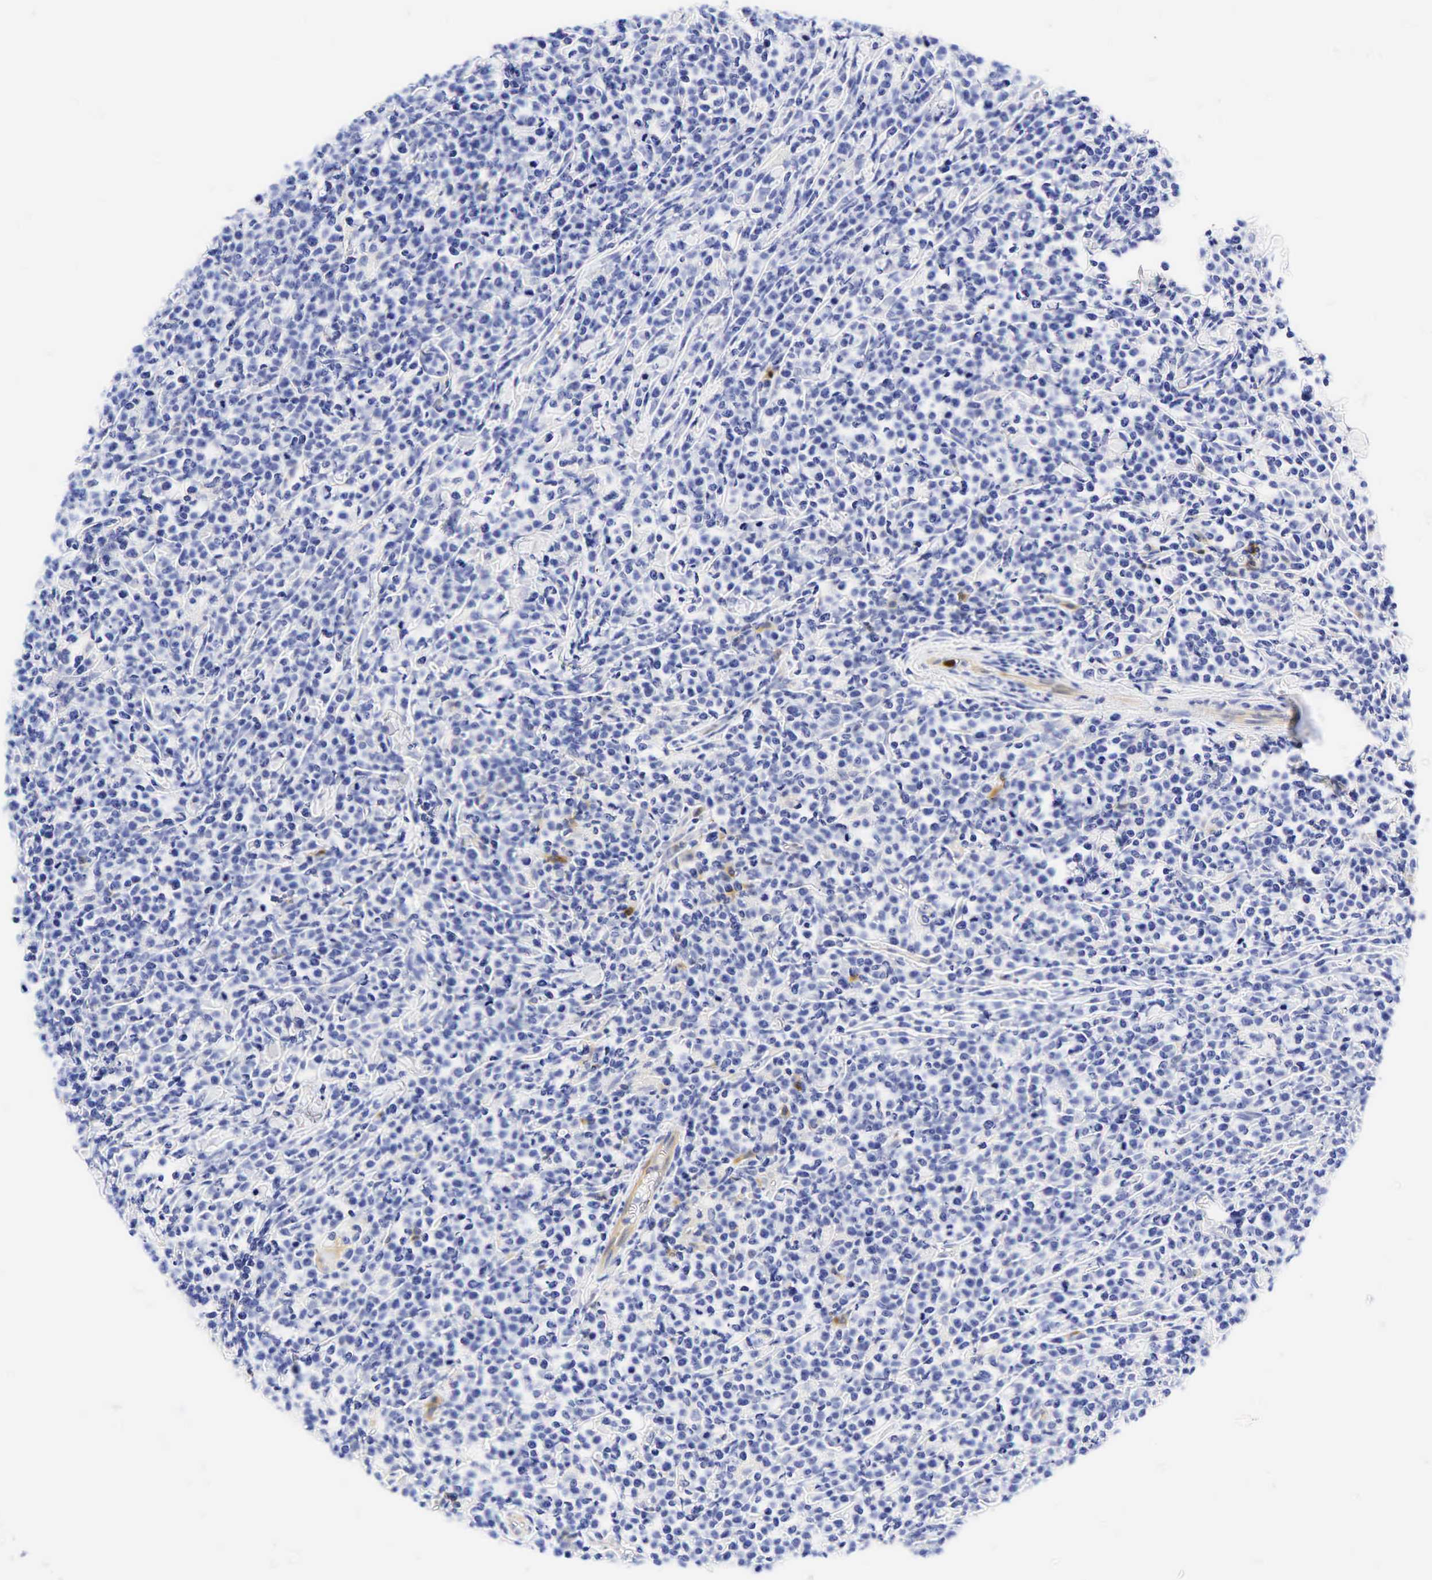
{"staining": {"intensity": "negative", "quantity": "none", "location": "none"}, "tissue": "lymphoma", "cell_type": "Tumor cells", "image_type": "cancer", "snomed": [{"axis": "morphology", "description": "Malignant lymphoma, non-Hodgkin's type, High grade"}, {"axis": "topography", "description": "Small intestine"}, {"axis": "topography", "description": "Colon"}], "caption": "Immunohistochemistry of malignant lymphoma, non-Hodgkin's type (high-grade) exhibits no positivity in tumor cells. Brightfield microscopy of IHC stained with DAB (brown) and hematoxylin (blue), captured at high magnification.", "gene": "TNFRSF8", "patient": {"sex": "male", "age": 8}}